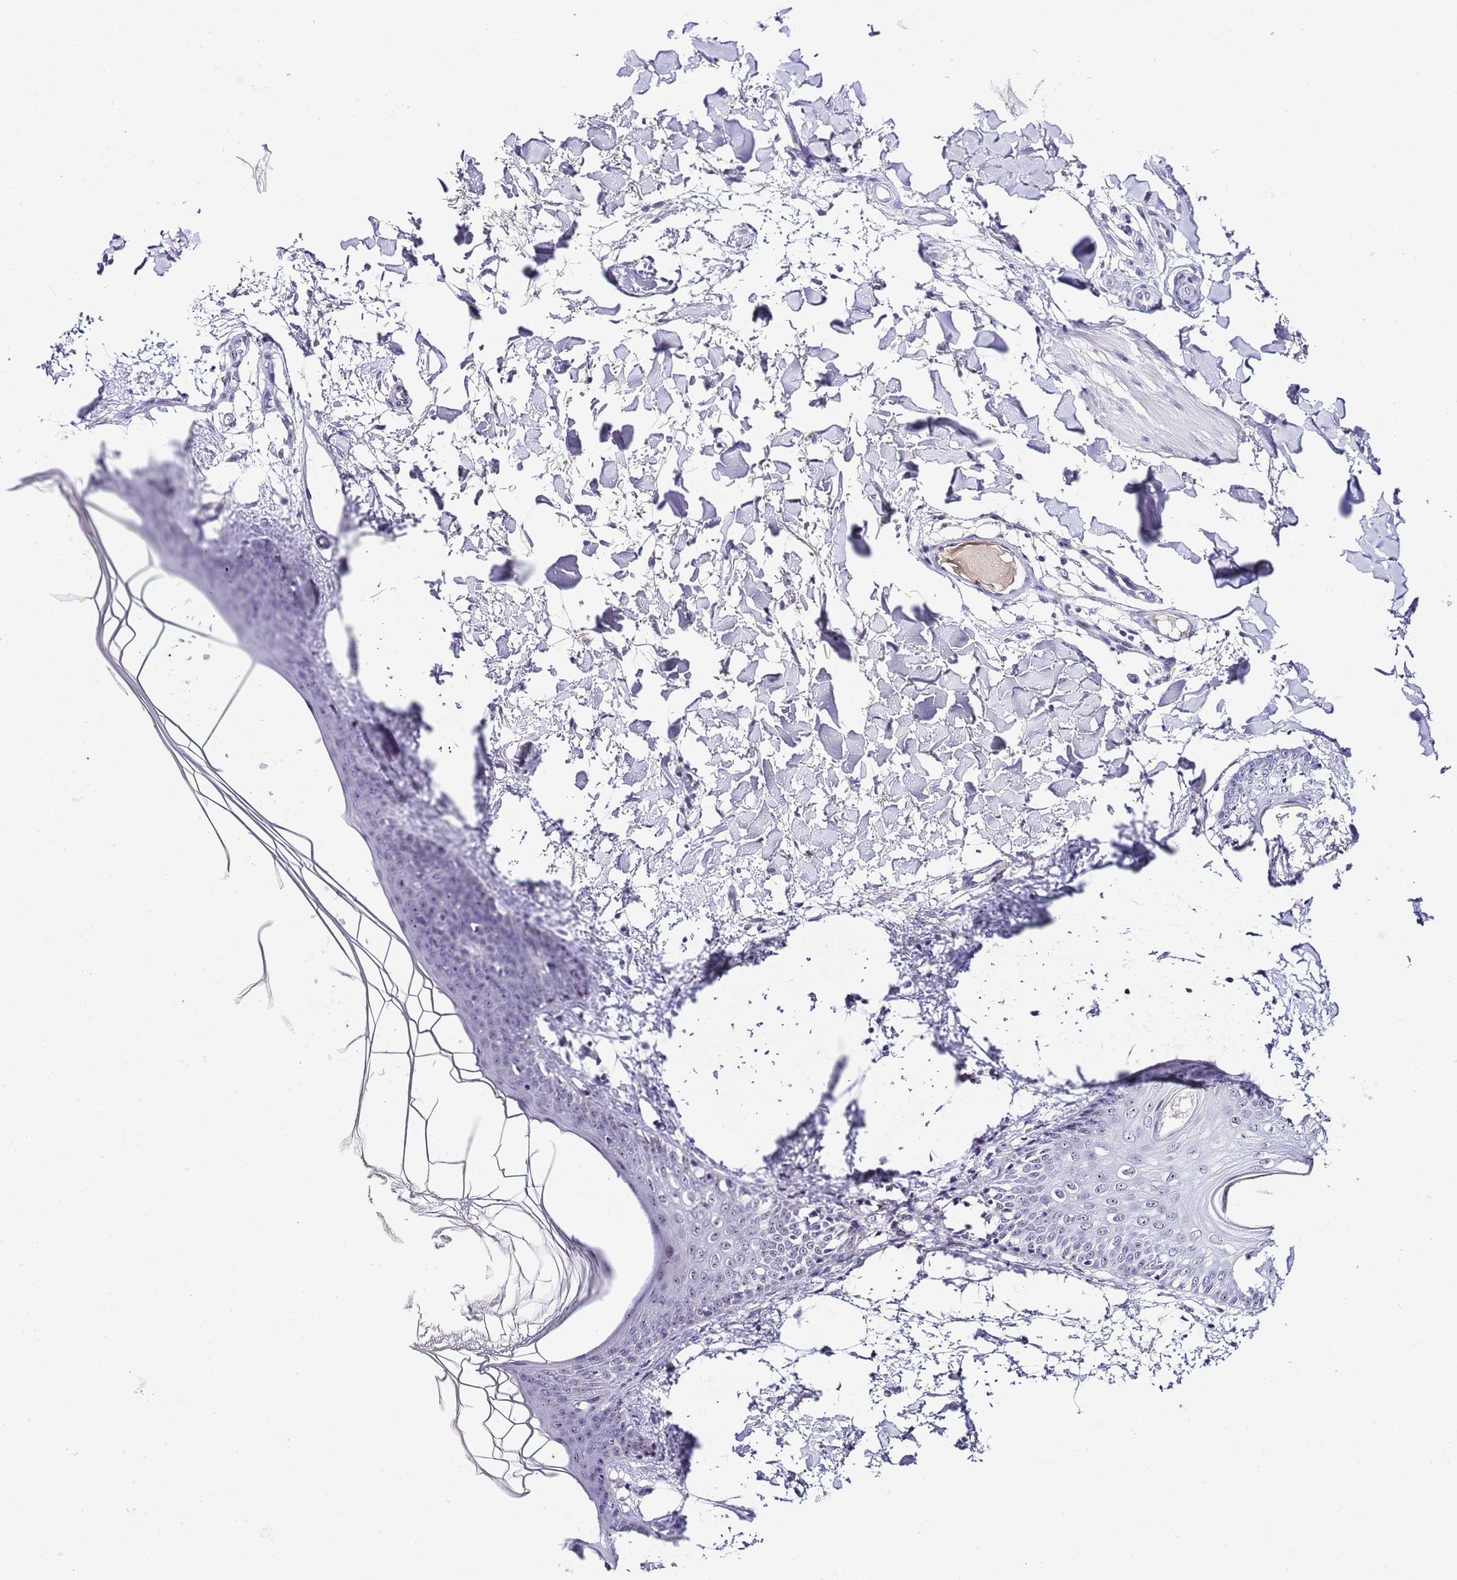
{"staining": {"intensity": "negative", "quantity": "none", "location": "none"}, "tissue": "skin", "cell_type": "Fibroblasts", "image_type": "normal", "snomed": [{"axis": "morphology", "description": "Normal tissue, NOS"}, {"axis": "topography", "description": "Skin"}], "caption": "Immunohistochemistry photomicrograph of normal skin: human skin stained with DAB (3,3'-diaminobenzidine) displays no significant protein expression in fibroblasts. (Brightfield microscopy of DAB (3,3'-diaminobenzidine) immunohistochemistry (IHC) at high magnification).", "gene": "NOP56", "patient": {"sex": "female", "age": 34}}